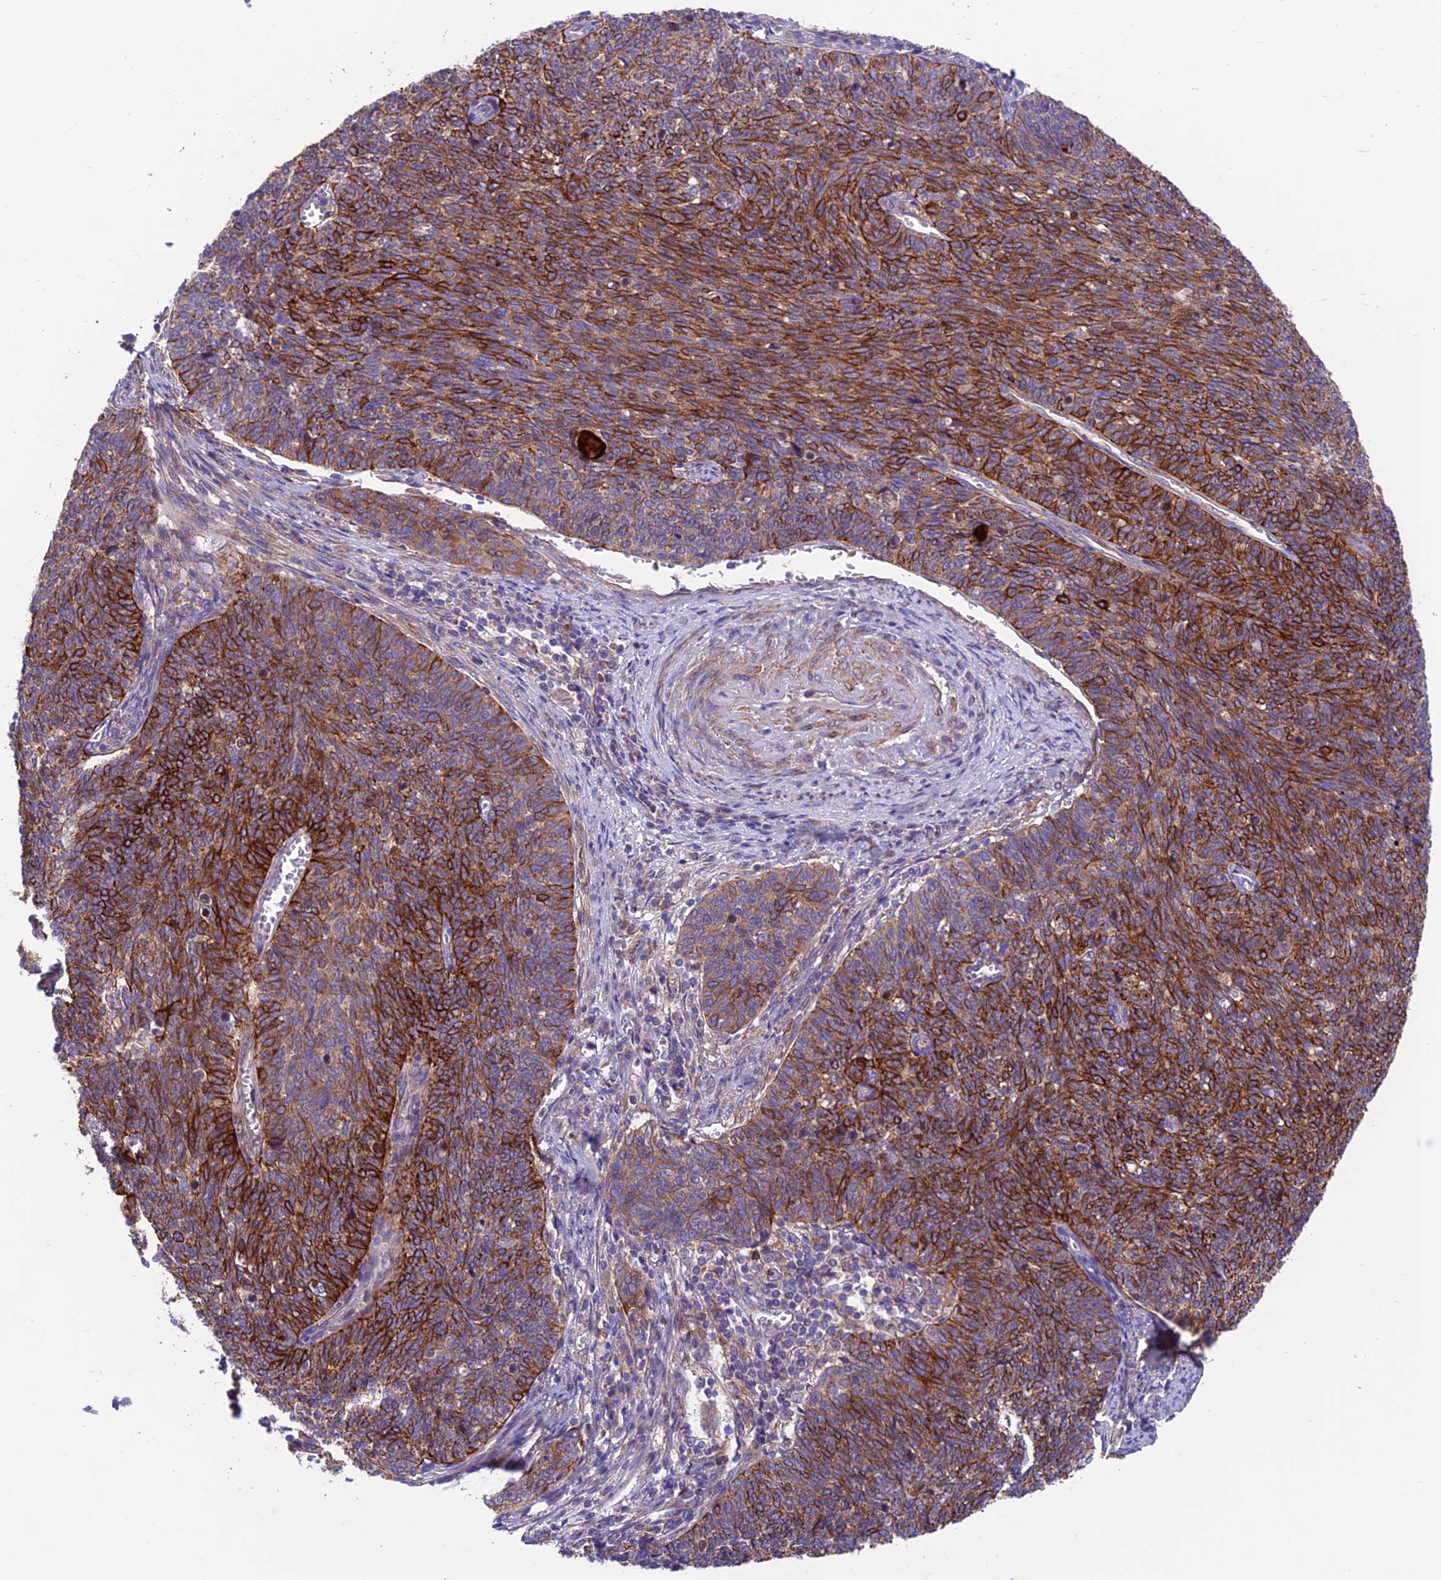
{"staining": {"intensity": "strong", "quantity": "25%-75%", "location": "cytoplasmic/membranous"}, "tissue": "cervical cancer", "cell_type": "Tumor cells", "image_type": "cancer", "snomed": [{"axis": "morphology", "description": "Squamous cell carcinoma, NOS"}, {"axis": "topography", "description": "Cervix"}], "caption": "Squamous cell carcinoma (cervical) stained with DAB immunohistochemistry exhibits high levels of strong cytoplasmic/membranous positivity in approximately 25%-75% of tumor cells.", "gene": "VPS16", "patient": {"sex": "female", "age": 39}}